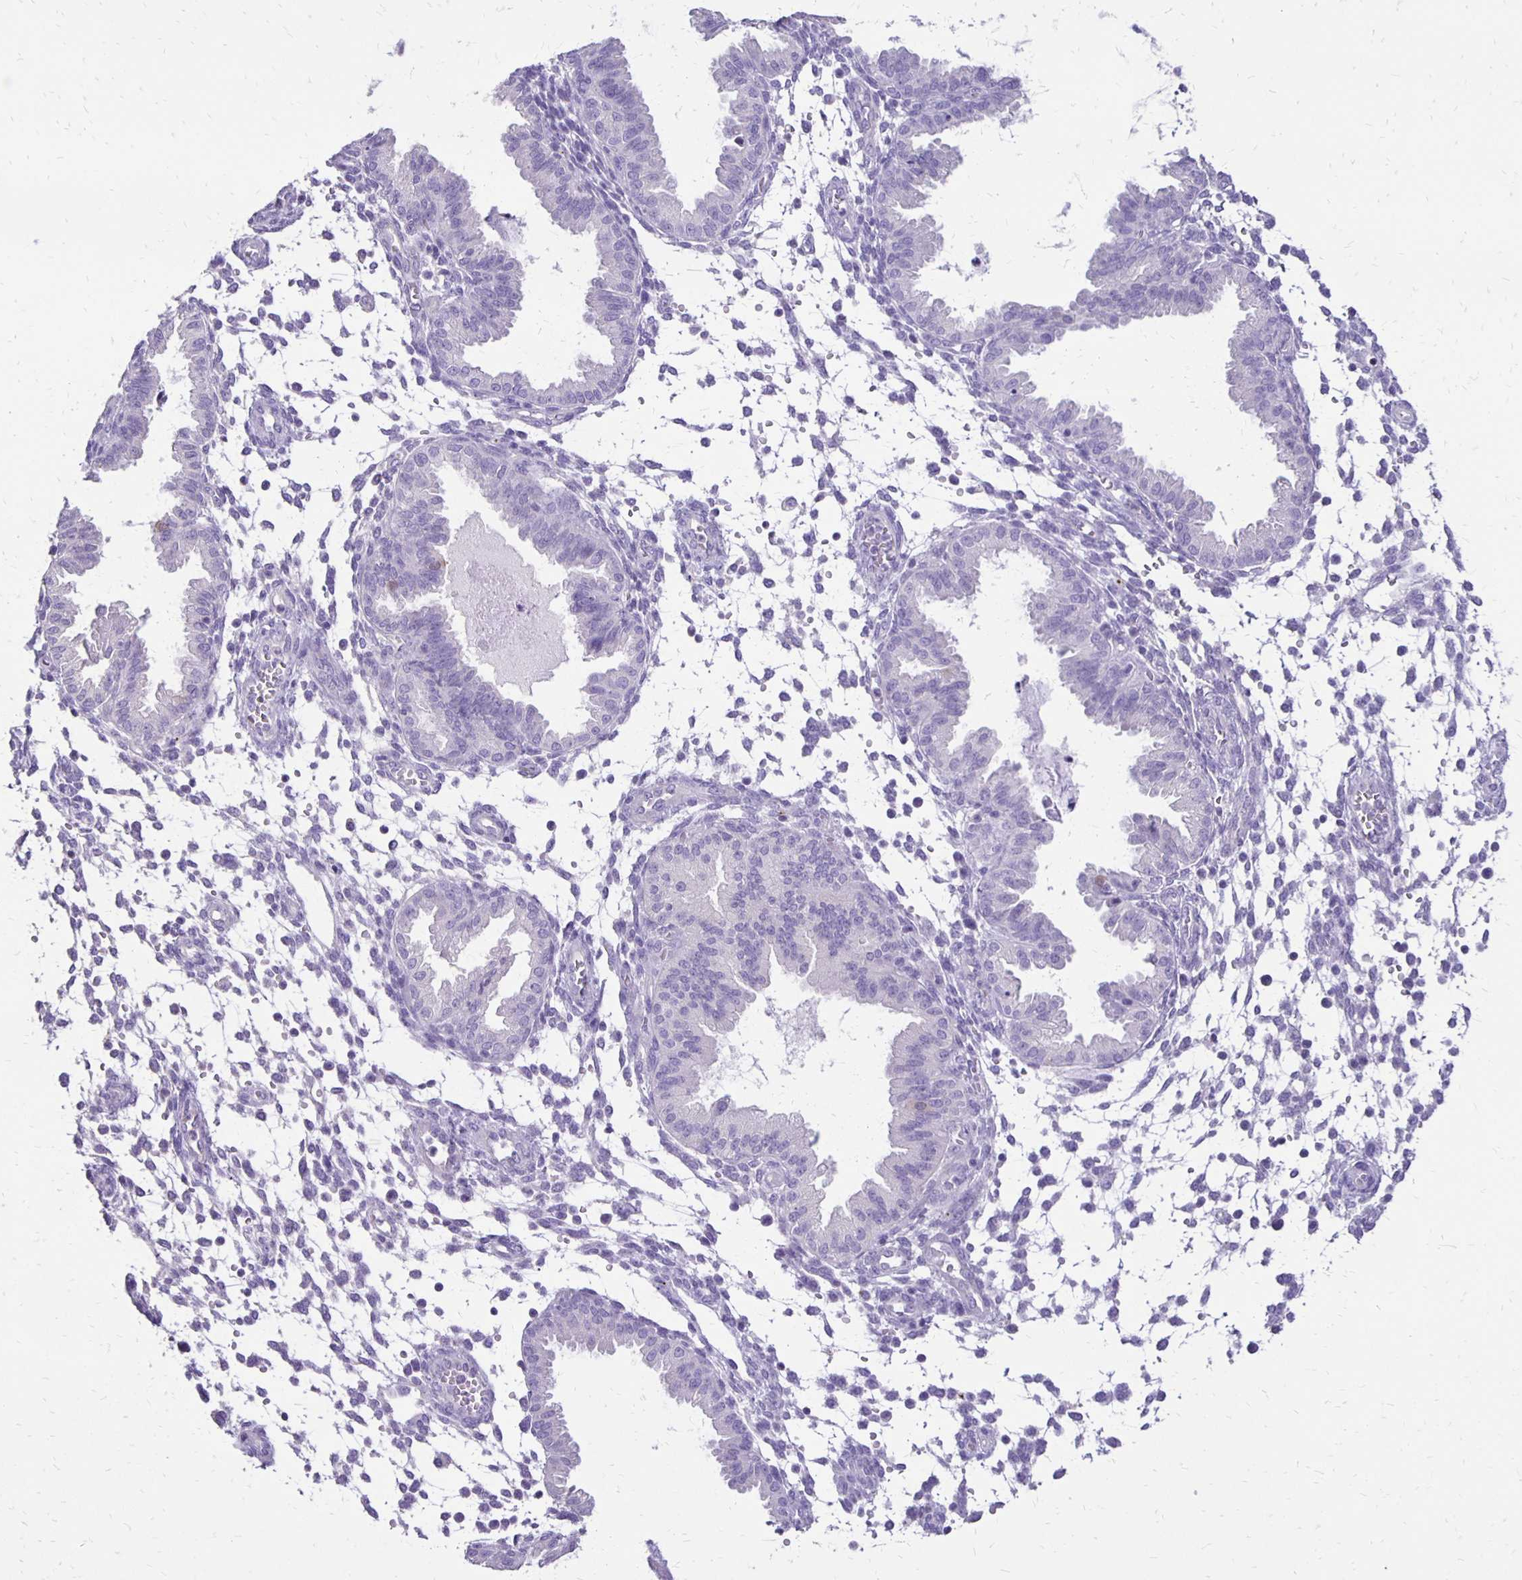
{"staining": {"intensity": "negative", "quantity": "none", "location": "none"}, "tissue": "endometrium", "cell_type": "Cells in endometrial stroma", "image_type": "normal", "snomed": [{"axis": "morphology", "description": "Normal tissue, NOS"}, {"axis": "topography", "description": "Endometrium"}], "caption": "Protein analysis of benign endometrium reveals no significant positivity in cells in endometrial stroma. (Stains: DAB immunohistochemistry (IHC) with hematoxylin counter stain, Microscopy: brightfield microscopy at high magnification).", "gene": "ANKRD45", "patient": {"sex": "female", "age": 33}}